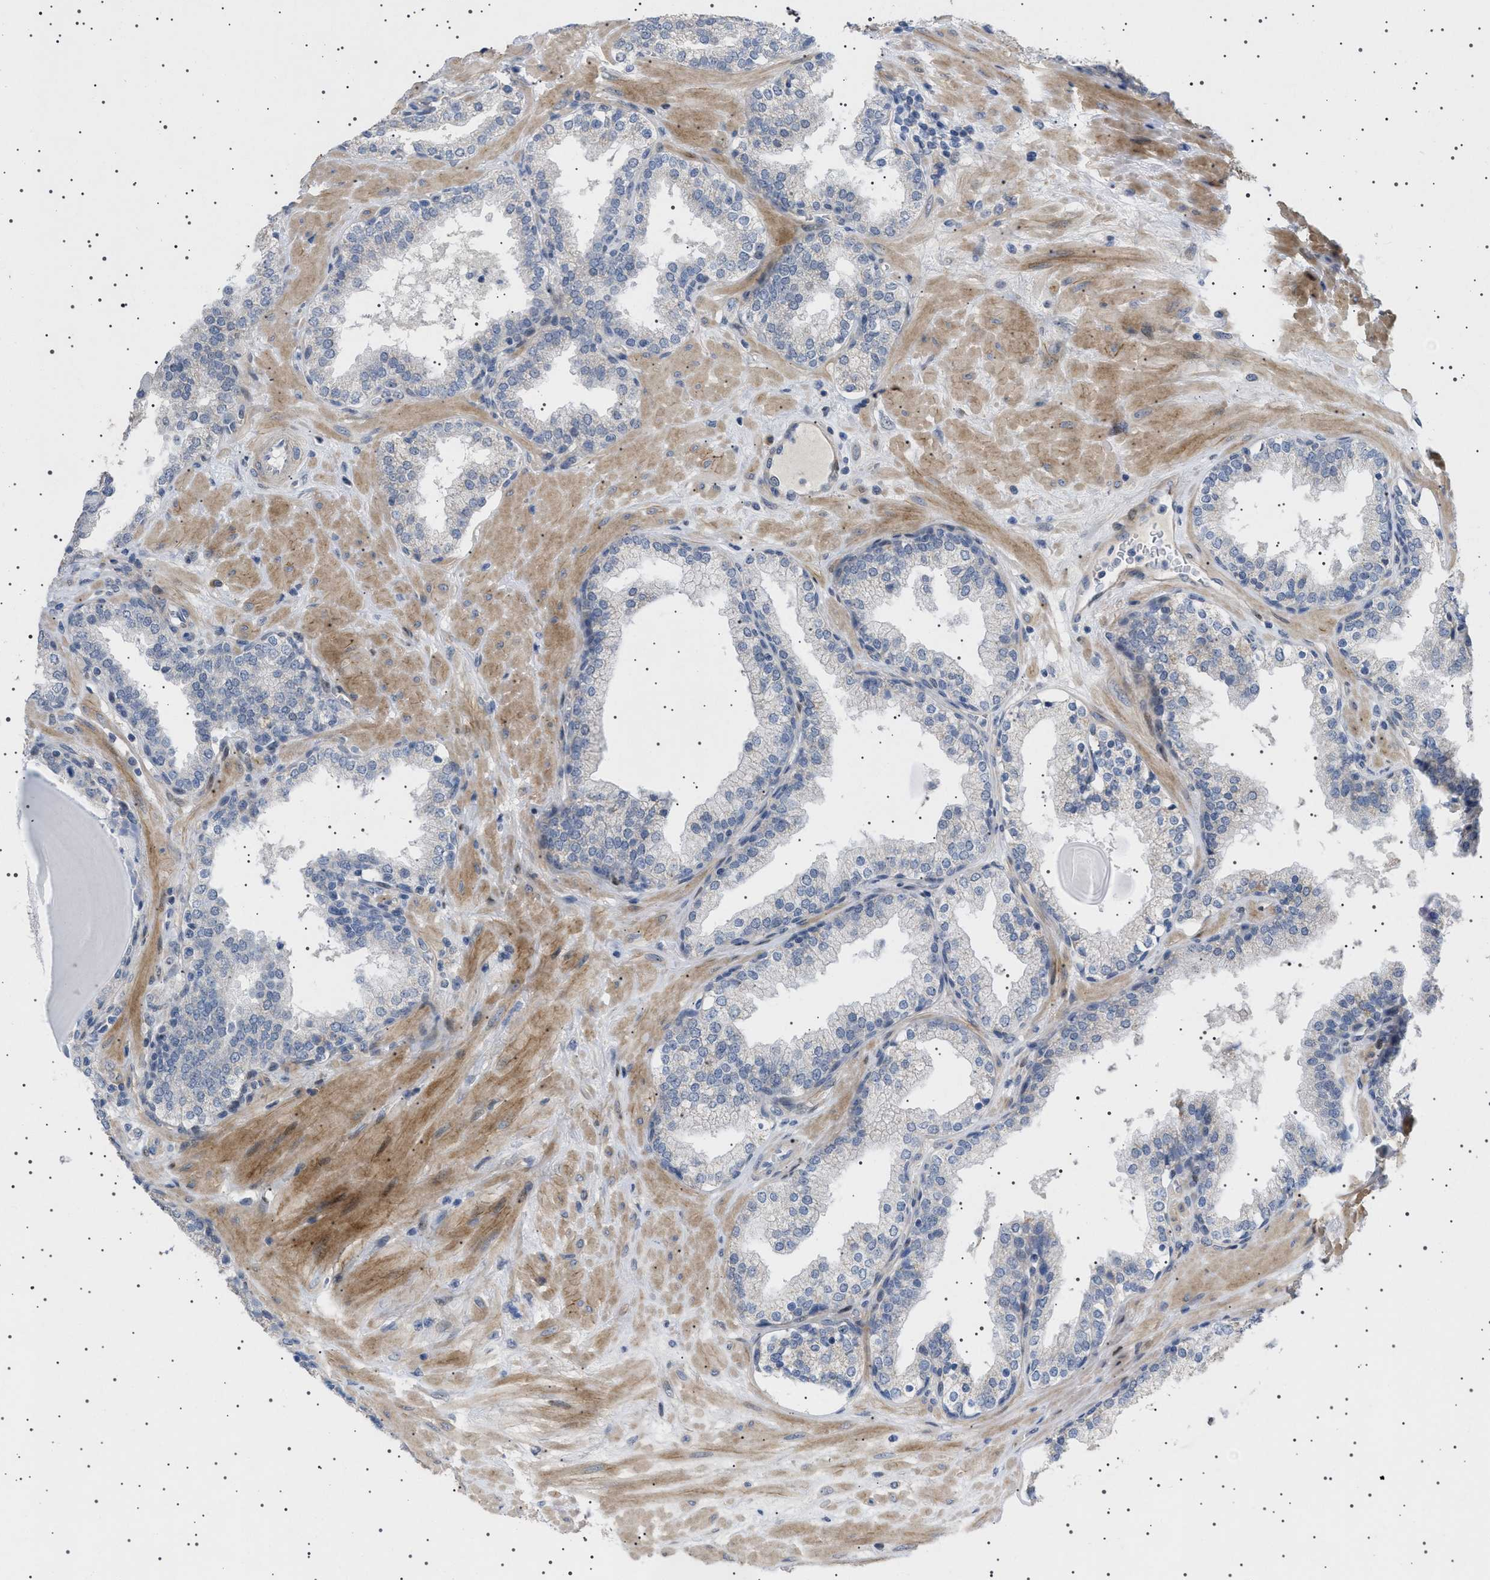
{"staining": {"intensity": "negative", "quantity": "none", "location": "none"}, "tissue": "prostate", "cell_type": "Glandular cells", "image_type": "normal", "snomed": [{"axis": "morphology", "description": "Normal tissue, NOS"}, {"axis": "topography", "description": "Prostate"}], "caption": "High power microscopy micrograph of an immunohistochemistry (IHC) image of unremarkable prostate, revealing no significant staining in glandular cells. (Brightfield microscopy of DAB immunohistochemistry at high magnification).", "gene": "HTR1A", "patient": {"sex": "male", "age": 51}}